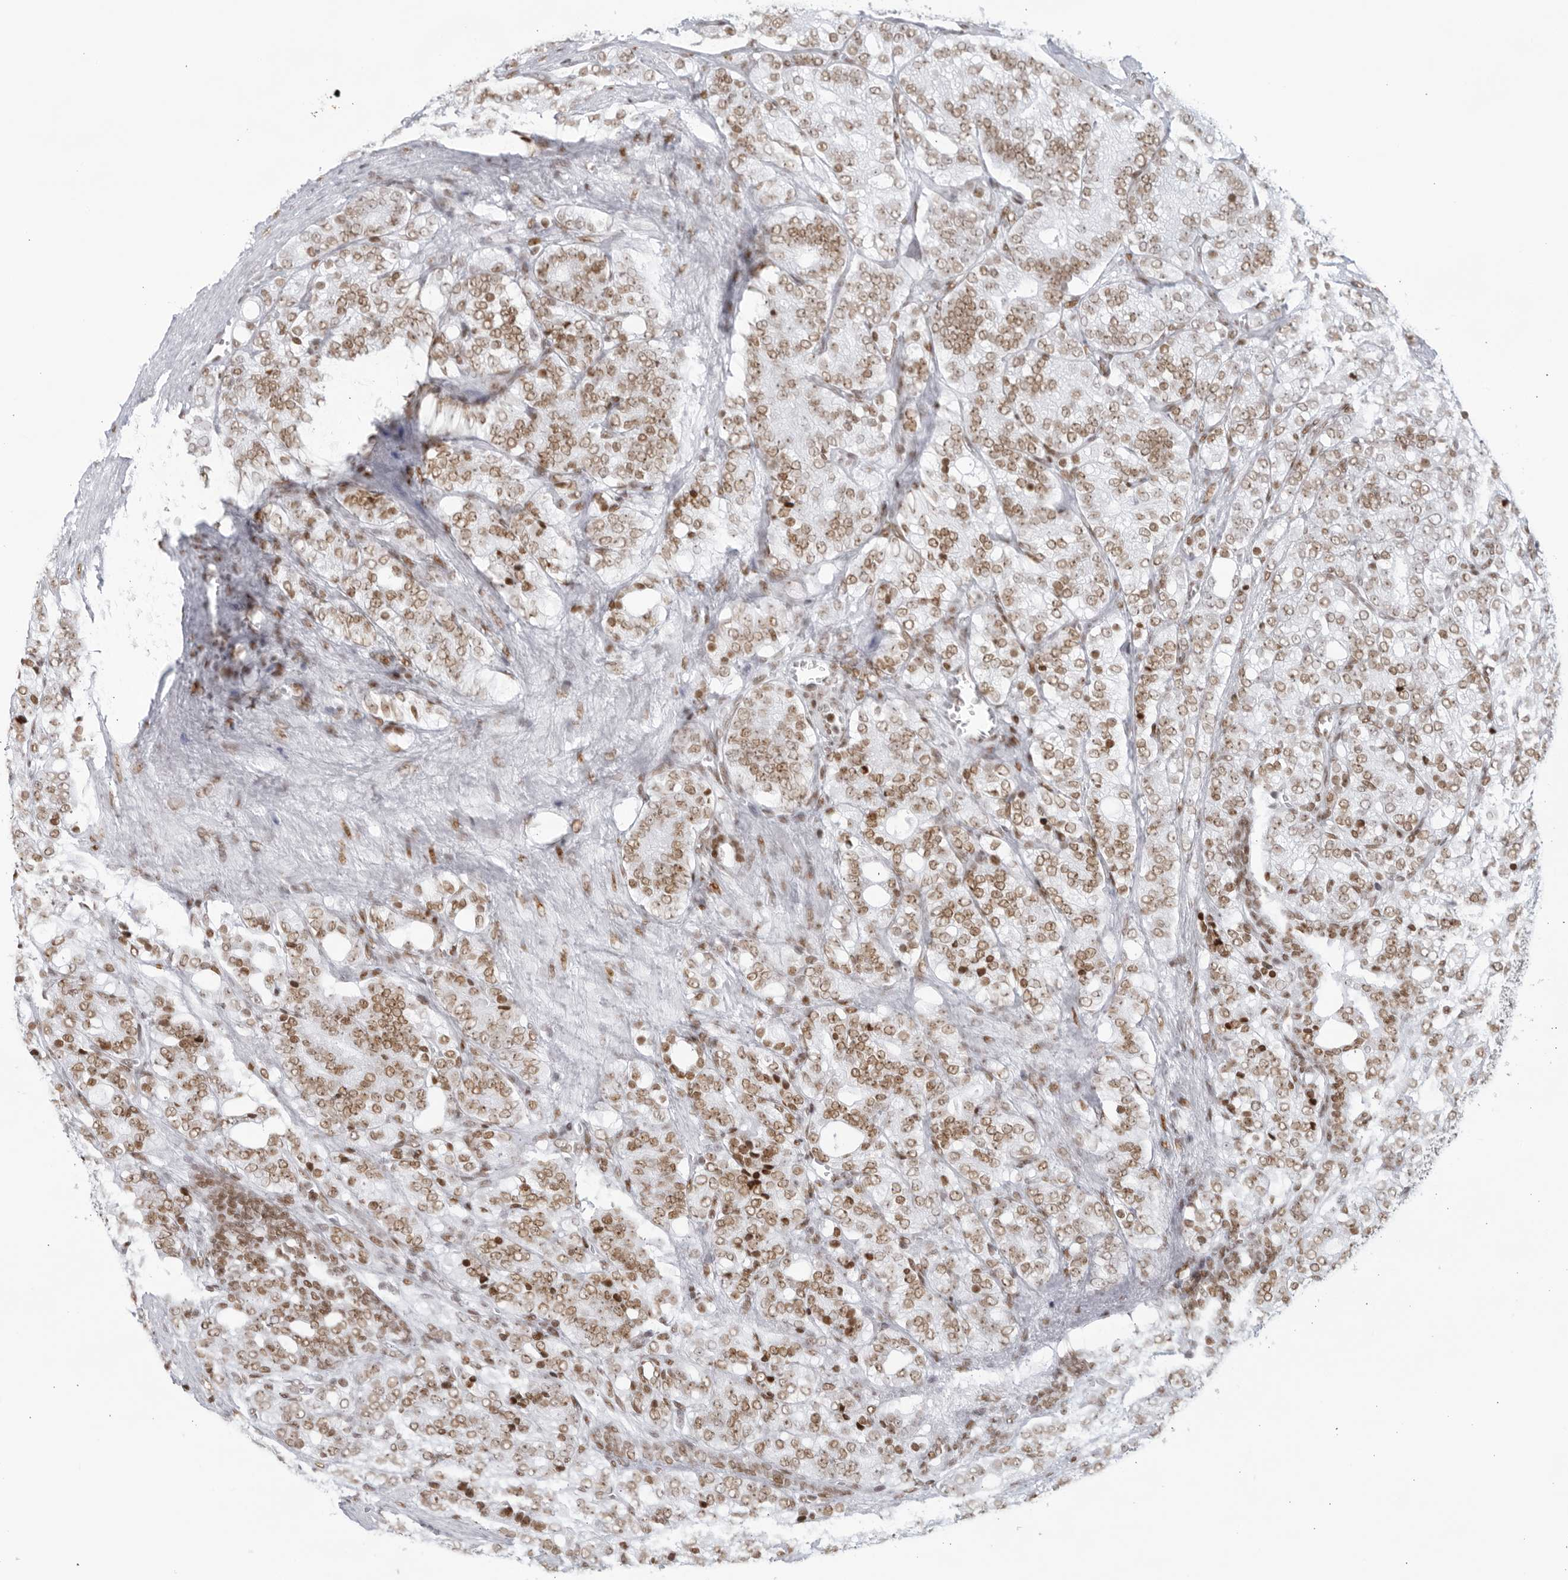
{"staining": {"intensity": "moderate", "quantity": ">75%", "location": "nuclear"}, "tissue": "prostate cancer", "cell_type": "Tumor cells", "image_type": "cancer", "snomed": [{"axis": "morphology", "description": "Adenocarcinoma, High grade"}, {"axis": "topography", "description": "Prostate"}], "caption": "This micrograph displays IHC staining of human adenocarcinoma (high-grade) (prostate), with medium moderate nuclear expression in about >75% of tumor cells.", "gene": "HP1BP3", "patient": {"sex": "male", "age": 57}}